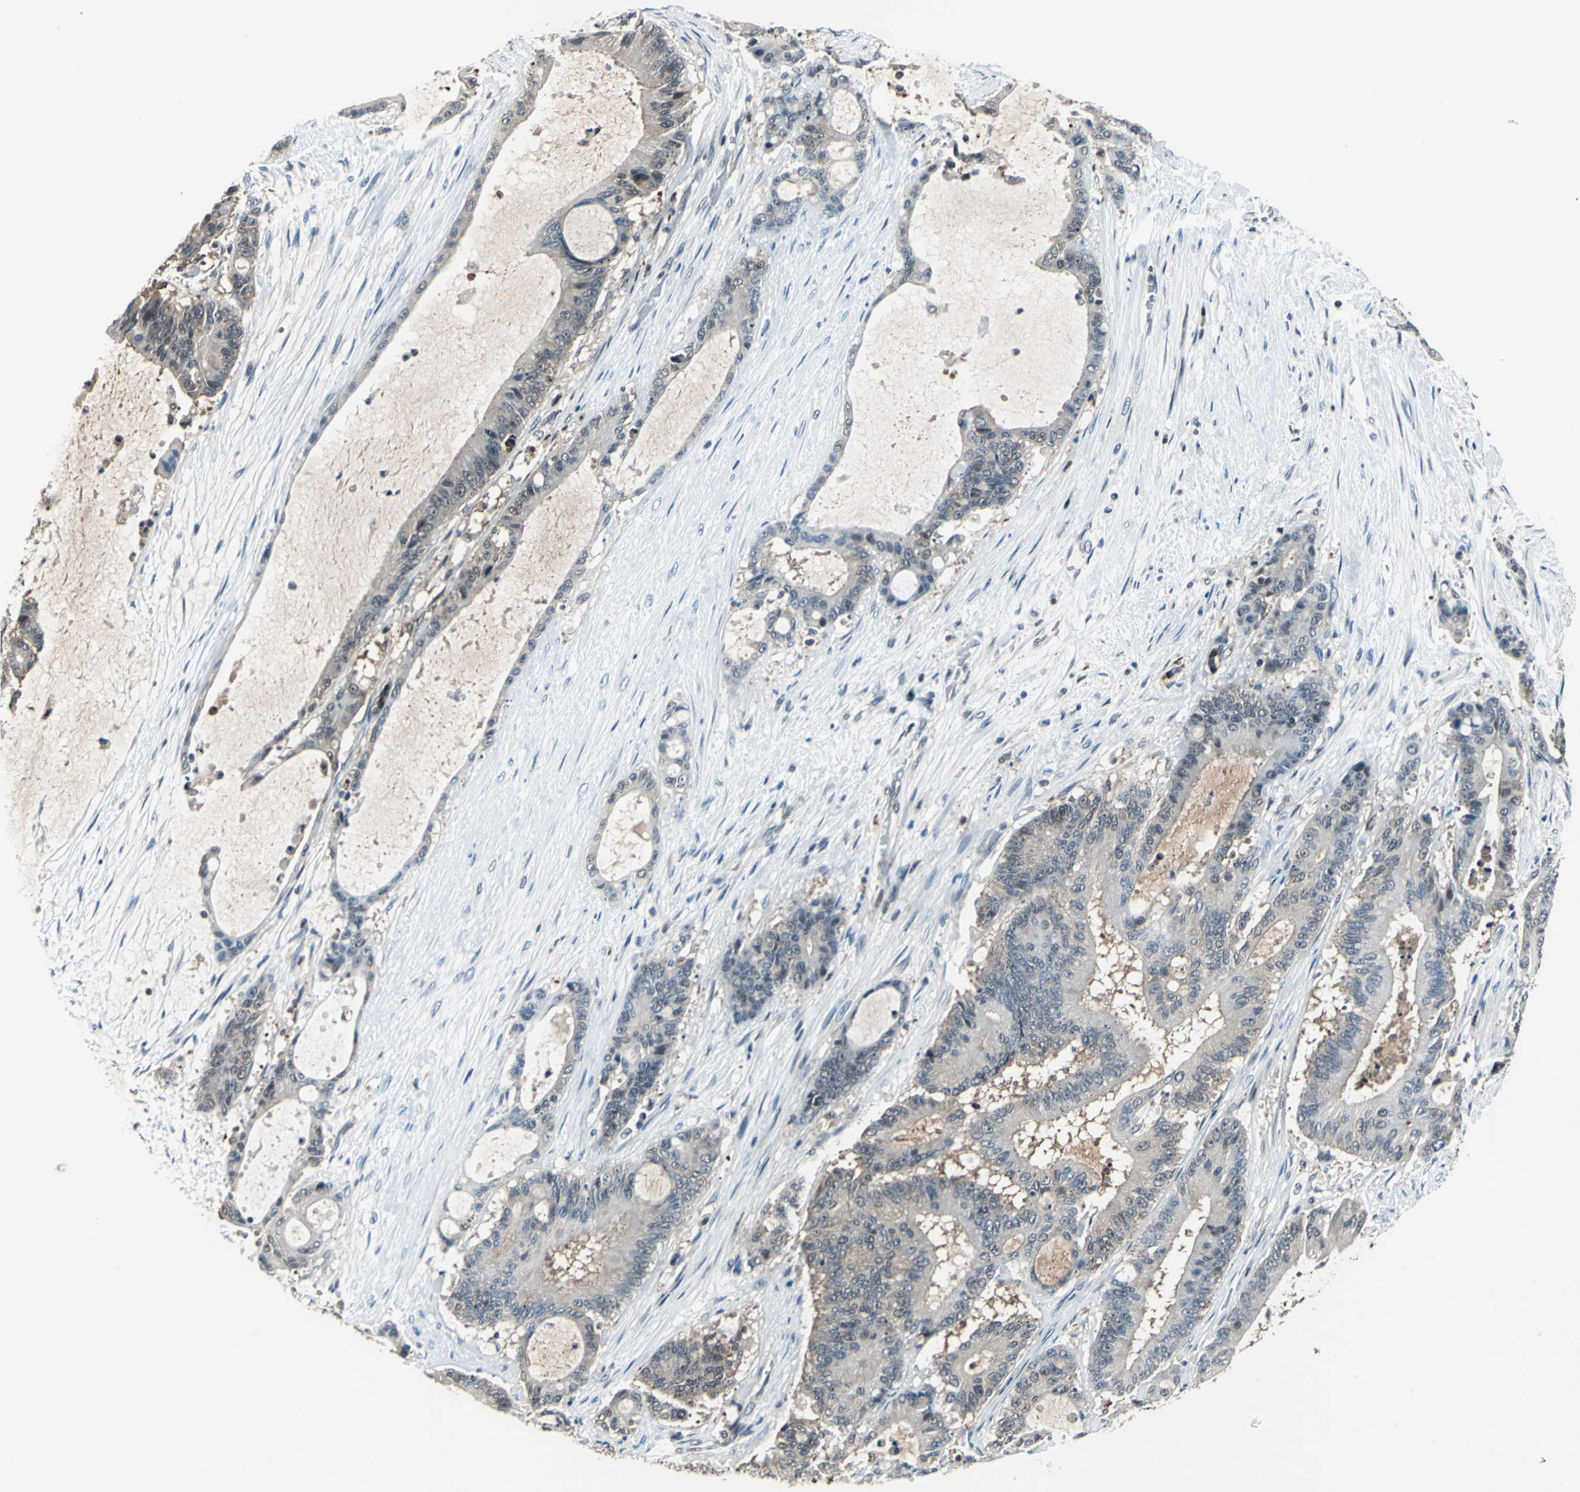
{"staining": {"intensity": "weak", "quantity": "25%-75%", "location": "cytoplasmic/membranous,nuclear"}, "tissue": "liver cancer", "cell_type": "Tumor cells", "image_type": "cancer", "snomed": [{"axis": "morphology", "description": "Cholangiocarcinoma"}, {"axis": "topography", "description": "Liver"}], "caption": "Immunohistochemical staining of human liver cholangiocarcinoma reveals low levels of weak cytoplasmic/membranous and nuclear positivity in about 25%-75% of tumor cells. (brown staining indicates protein expression, while blue staining denotes nuclei).", "gene": "PSME1", "patient": {"sex": "female", "age": 73}}